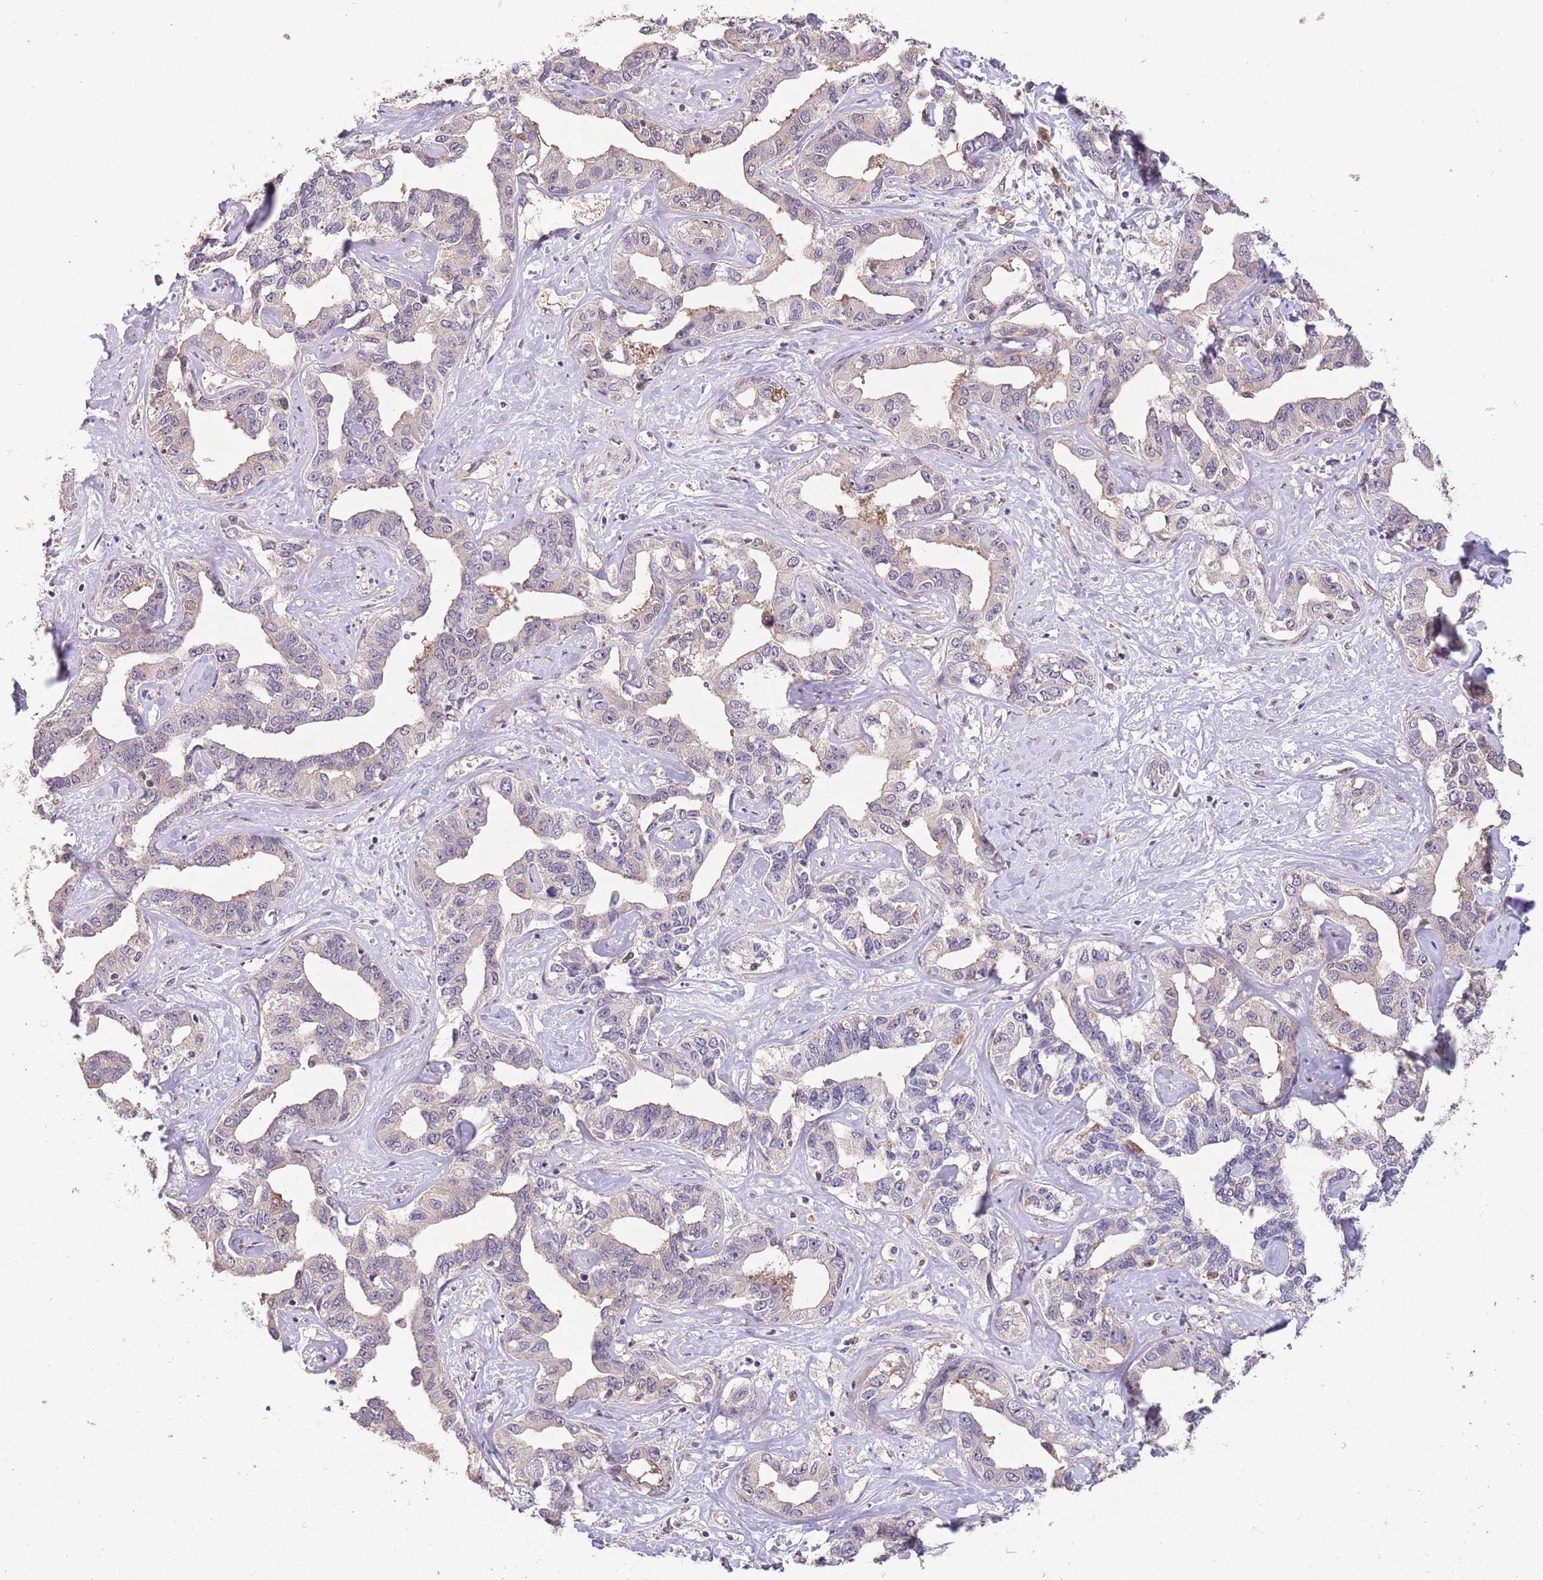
{"staining": {"intensity": "weak", "quantity": "<25%", "location": "cytoplasmic/membranous"}, "tissue": "liver cancer", "cell_type": "Tumor cells", "image_type": "cancer", "snomed": [{"axis": "morphology", "description": "Cholangiocarcinoma"}, {"axis": "topography", "description": "Liver"}], "caption": "This is an immunohistochemistry (IHC) micrograph of human liver cancer (cholangiocarcinoma). There is no positivity in tumor cells.", "gene": "ZNF639", "patient": {"sex": "male", "age": 59}}